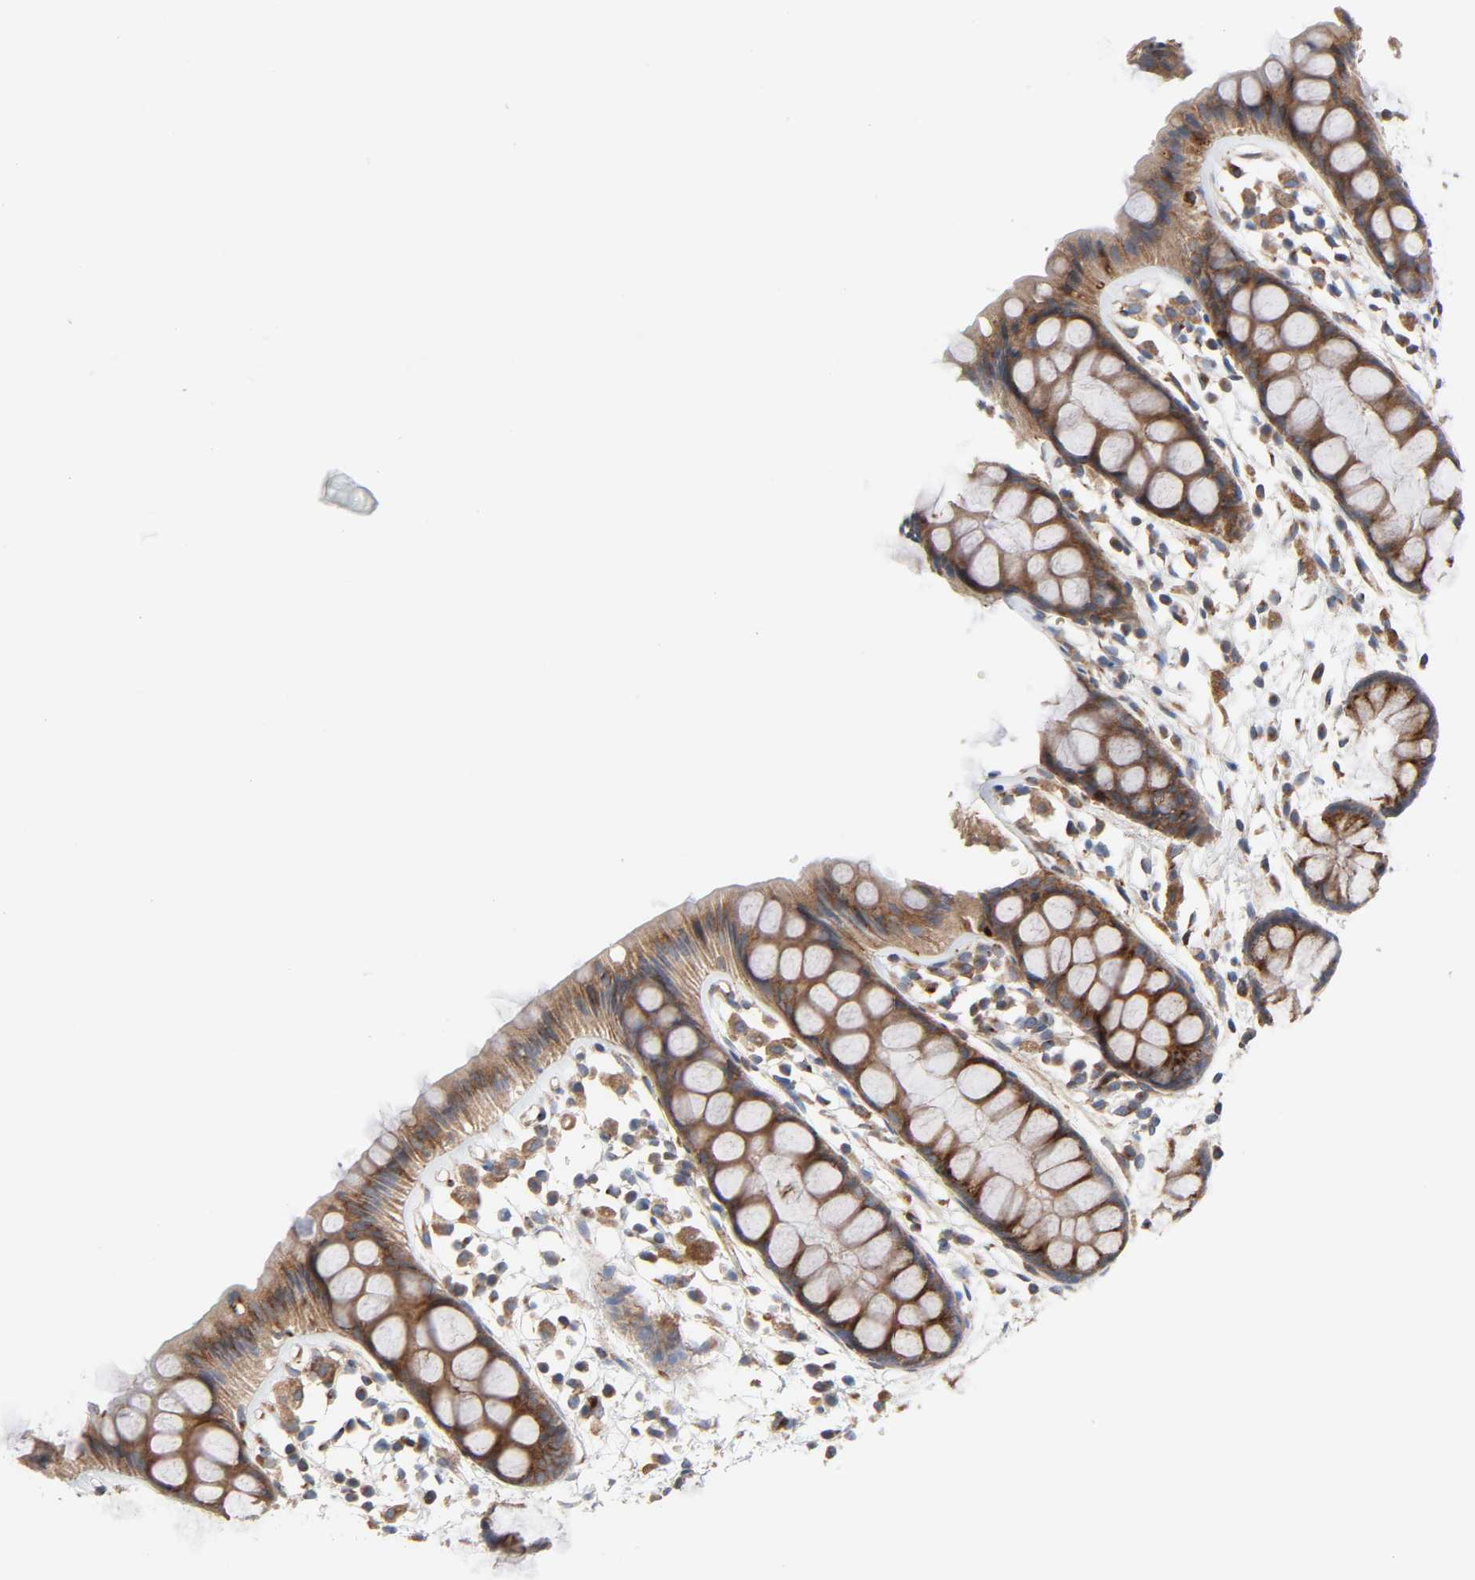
{"staining": {"intensity": "strong", "quantity": ">75%", "location": "cytoplasmic/membranous"}, "tissue": "rectum", "cell_type": "Glandular cells", "image_type": "normal", "snomed": [{"axis": "morphology", "description": "Normal tissue, NOS"}, {"axis": "topography", "description": "Rectum"}], "caption": "A brown stain shows strong cytoplasmic/membranous positivity of a protein in glandular cells of unremarkable human rectum. The staining was performed using DAB to visualize the protein expression in brown, while the nuclei were stained in blue with hematoxylin (Magnification: 20x).", "gene": "ARHGAP1", "patient": {"sex": "female", "age": 66}}